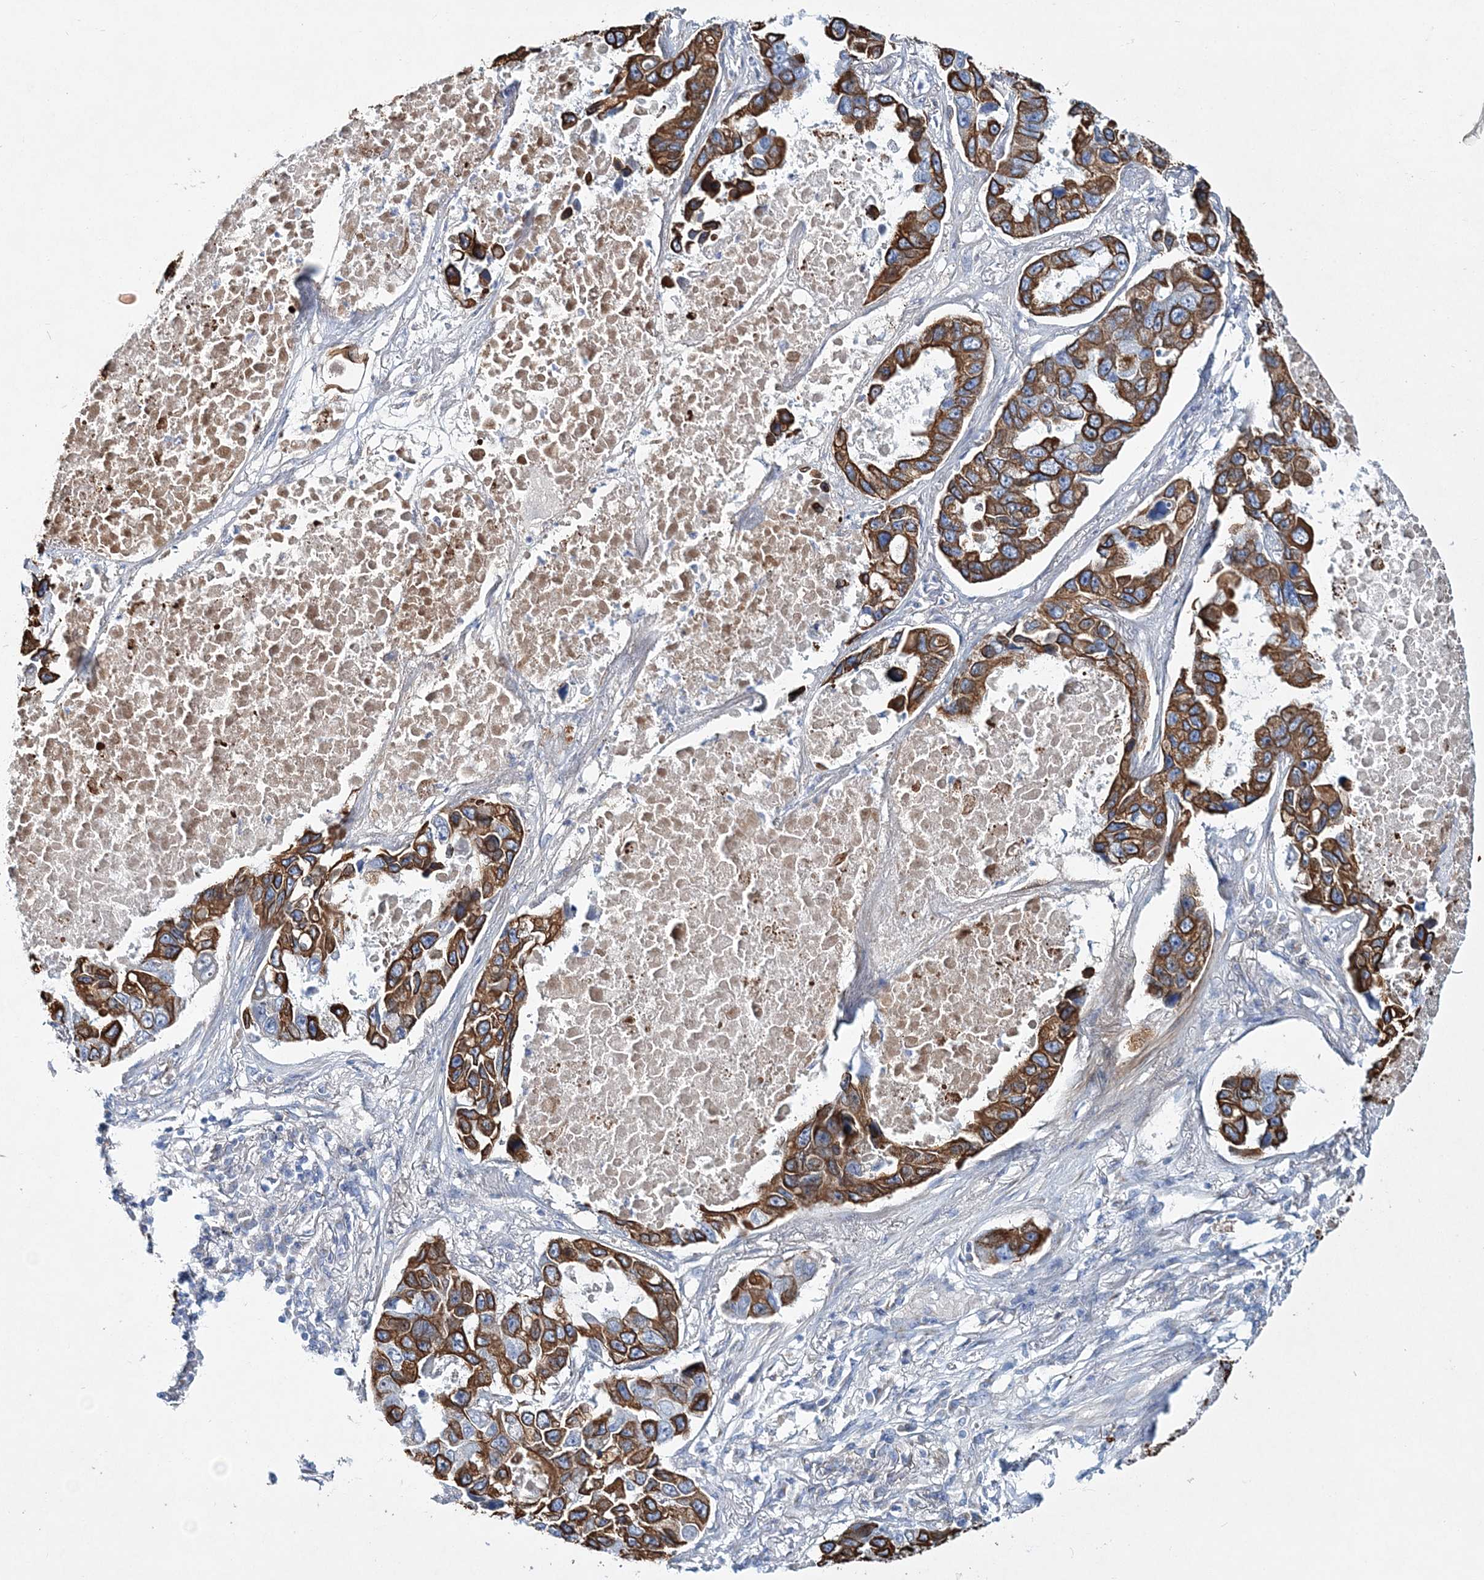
{"staining": {"intensity": "strong", "quantity": "25%-75%", "location": "cytoplasmic/membranous"}, "tissue": "lung cancer", "cell_type": "Tumor cells", "image_type": "cancer", "snomed": [{"axis": "morphology", "description": "Adenocarcinoma, NOS"}, {"axis": "topography", "description": "Lung"}], "caption": "DAB immunohistochemical staining of human lung cancer exhibits strong cytoplasmic/membranous protein staining in about 25%-75% of tumor cells.", "gene": "ADGRL1", "patient": {"sex": "male", "age": 64}}